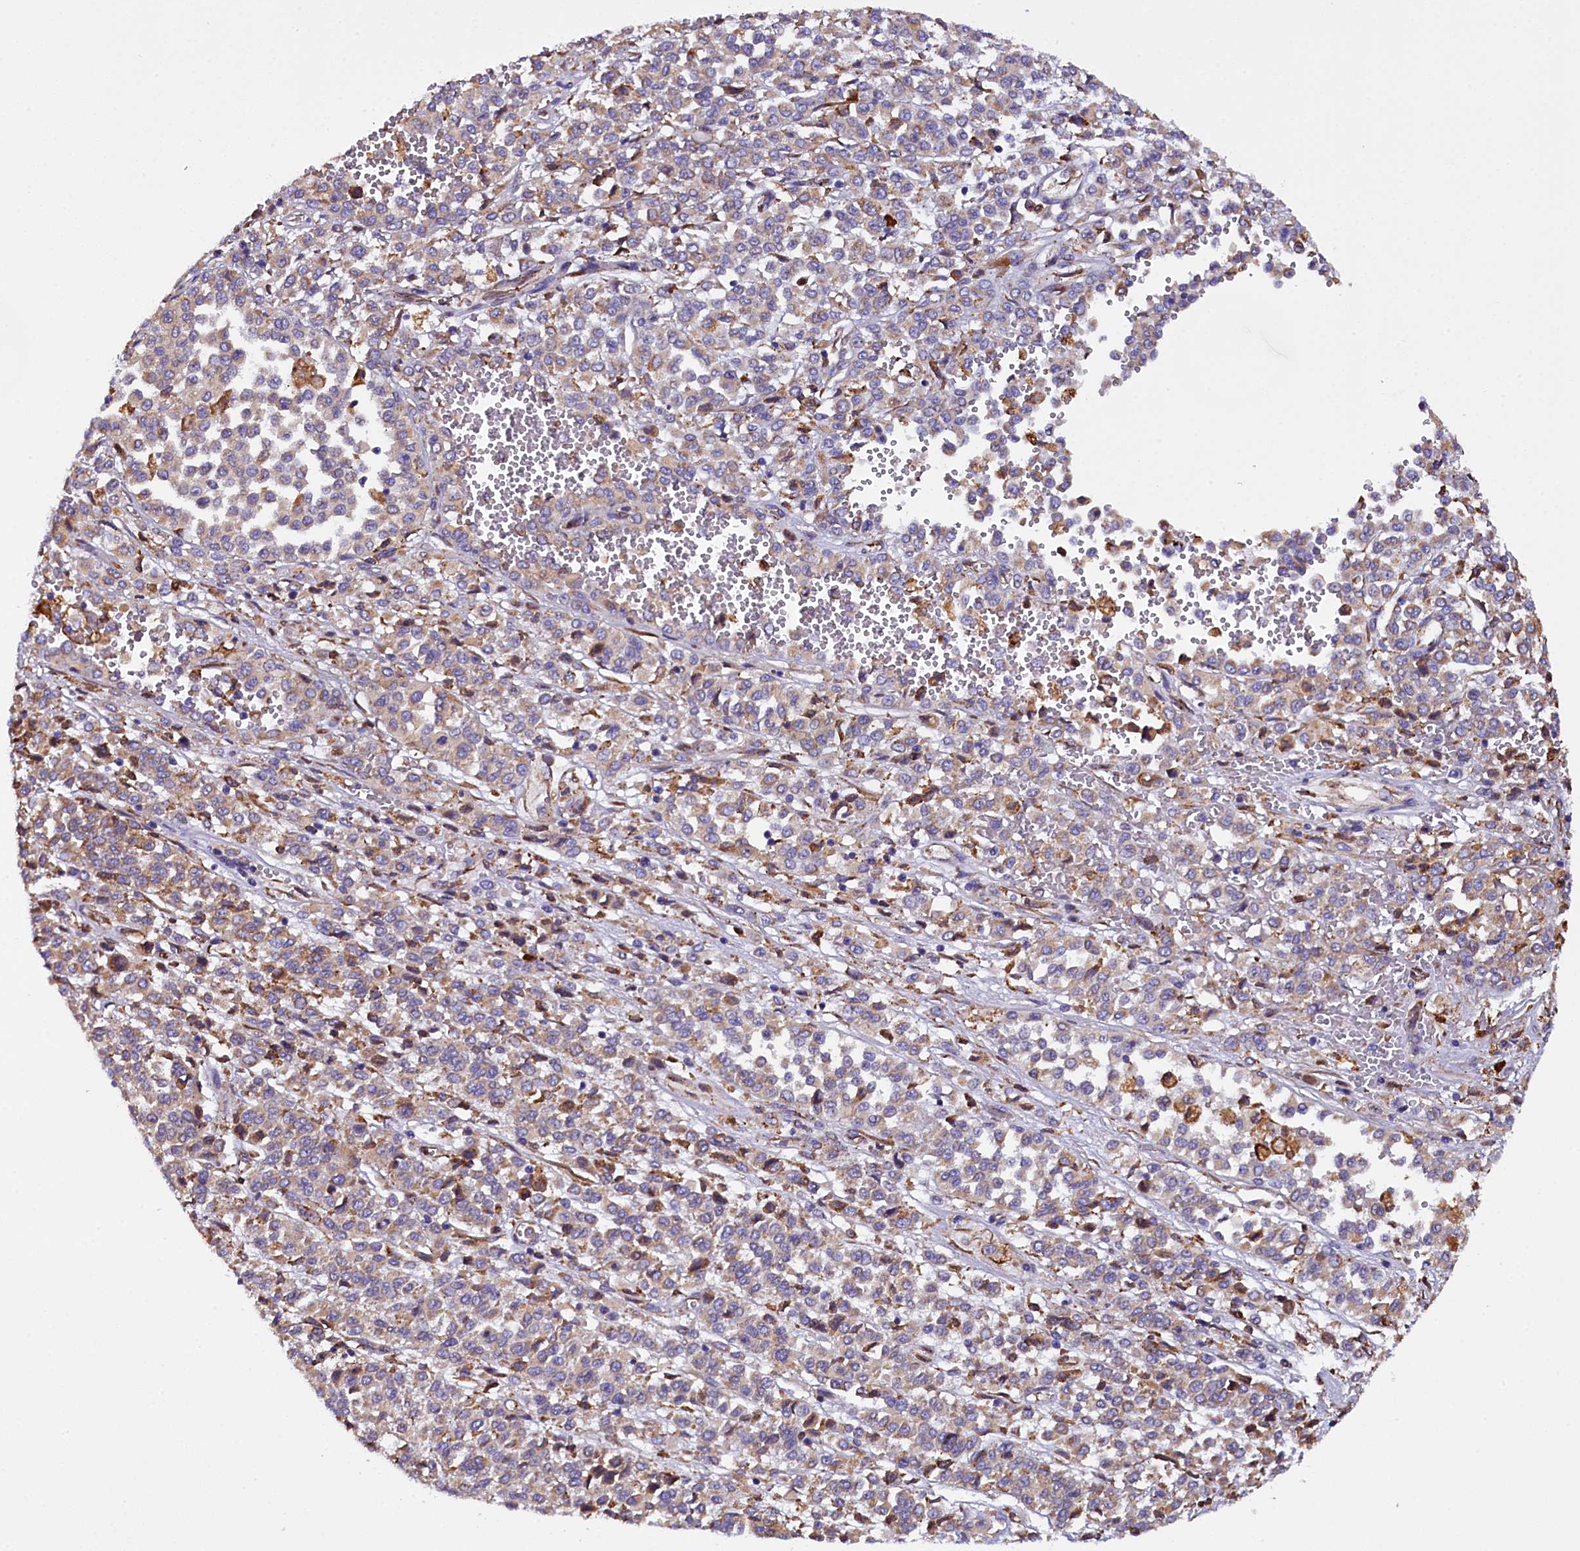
{"staining": {"intensity": "weak", "quantity": ">75%", "location": "cytoplasmic/membranous"}, "tissue": "melanoma", "cell_type": "Tumor cells", "image_type": "cancer", "snomed": [{"axis": "morphology", "description": "Malignant melanoma, Metastatic site"}, {"axis": "topography", "description": "Pancreas"}], "caption": "Human melanoma stained with a protein marker exhibits weak staining in tumor cells.", "gene": "CAPS2", "patient": {"sex": "female", "age": 30}}